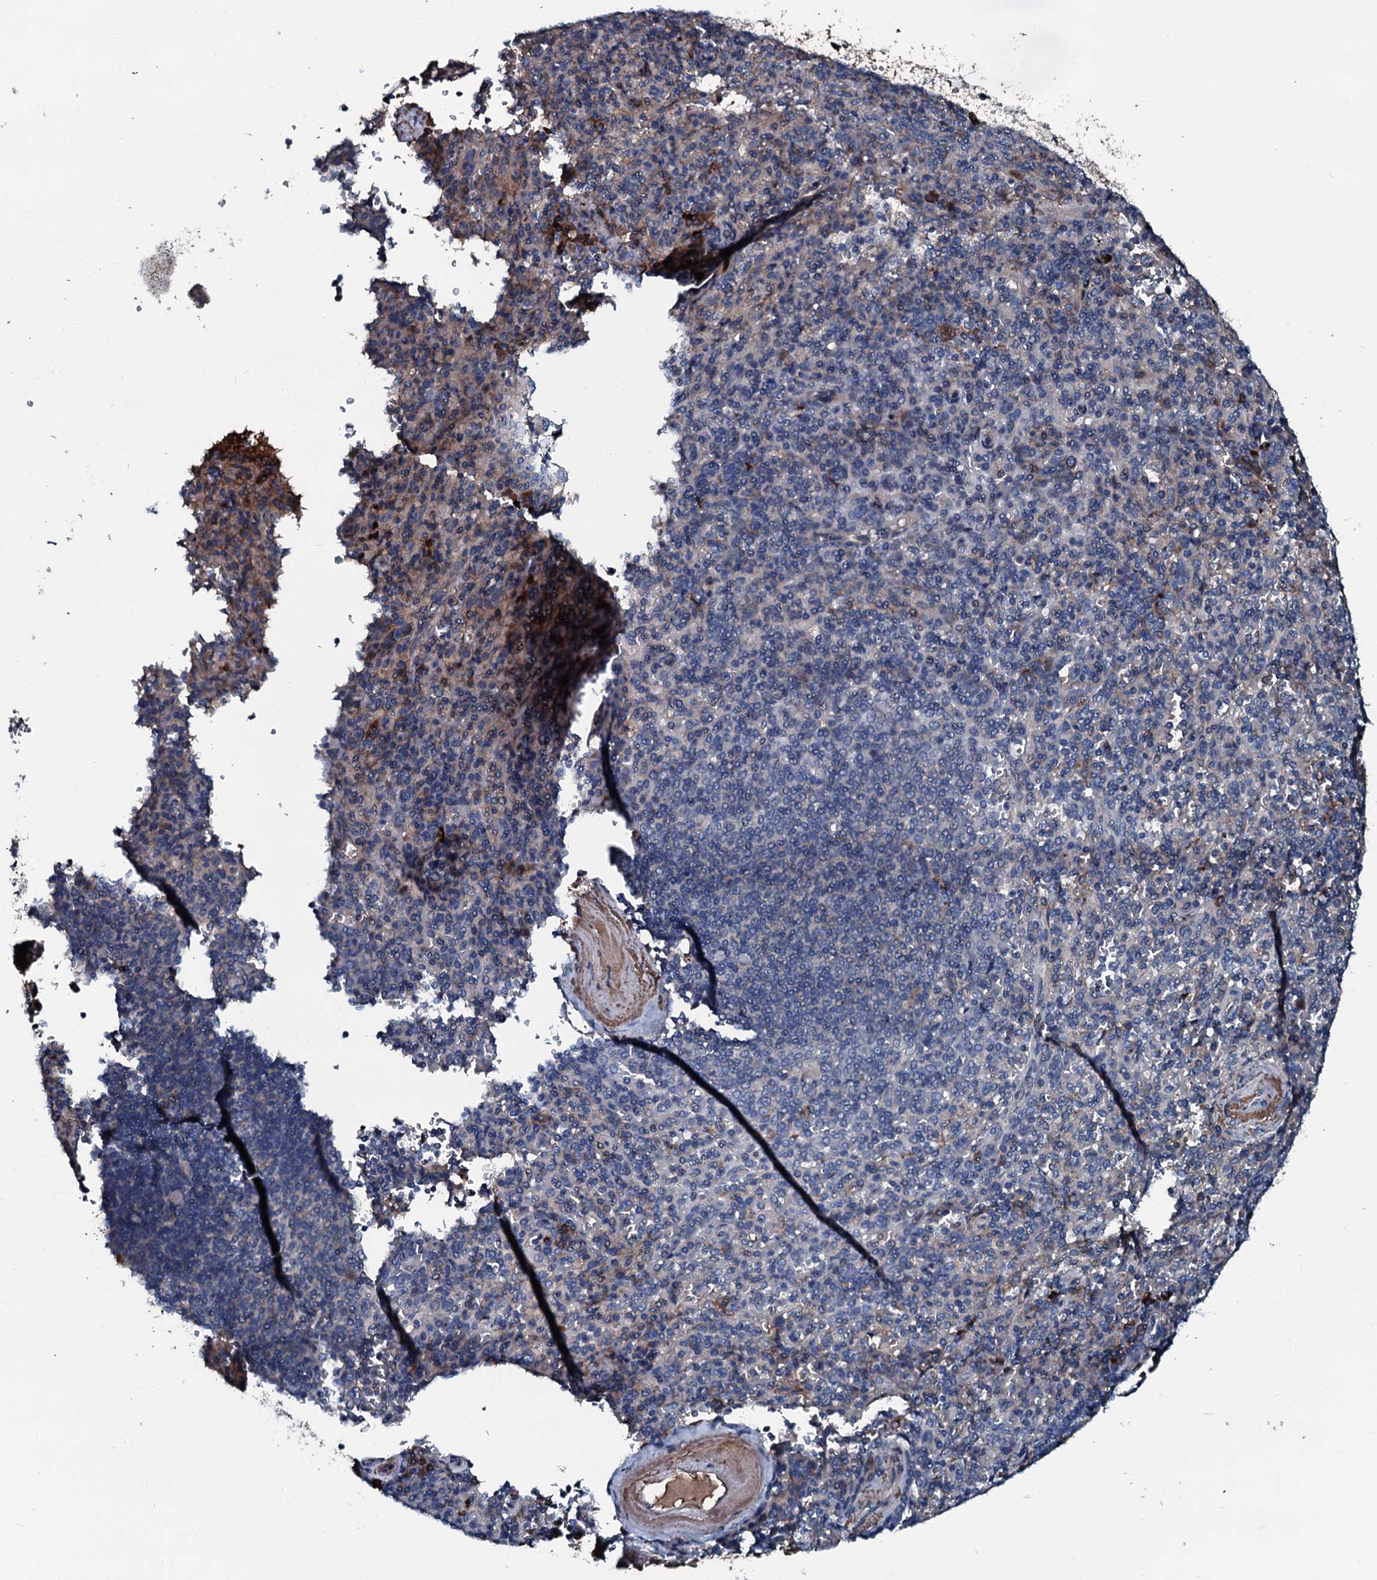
{"staining": {"intensity": "strong", "quantity": "<25%", "location": "cytoplasmic/membranous"}, "tissue": "spleen", "cell_type": "Cells in red pulp", "image_type": "normal", "snomed": [{"axis": "morphology", "description": "Normal tissue, NOS"}, {"axis": "topography", "description": "Spleen"}], "caption": "The immunohistochemical stain labels strong cytoplasmic/membranous expression in cells in red pulp of benign spleen.", "gene": "AARS1", "patient": {"sex": "male", "age": 82}}